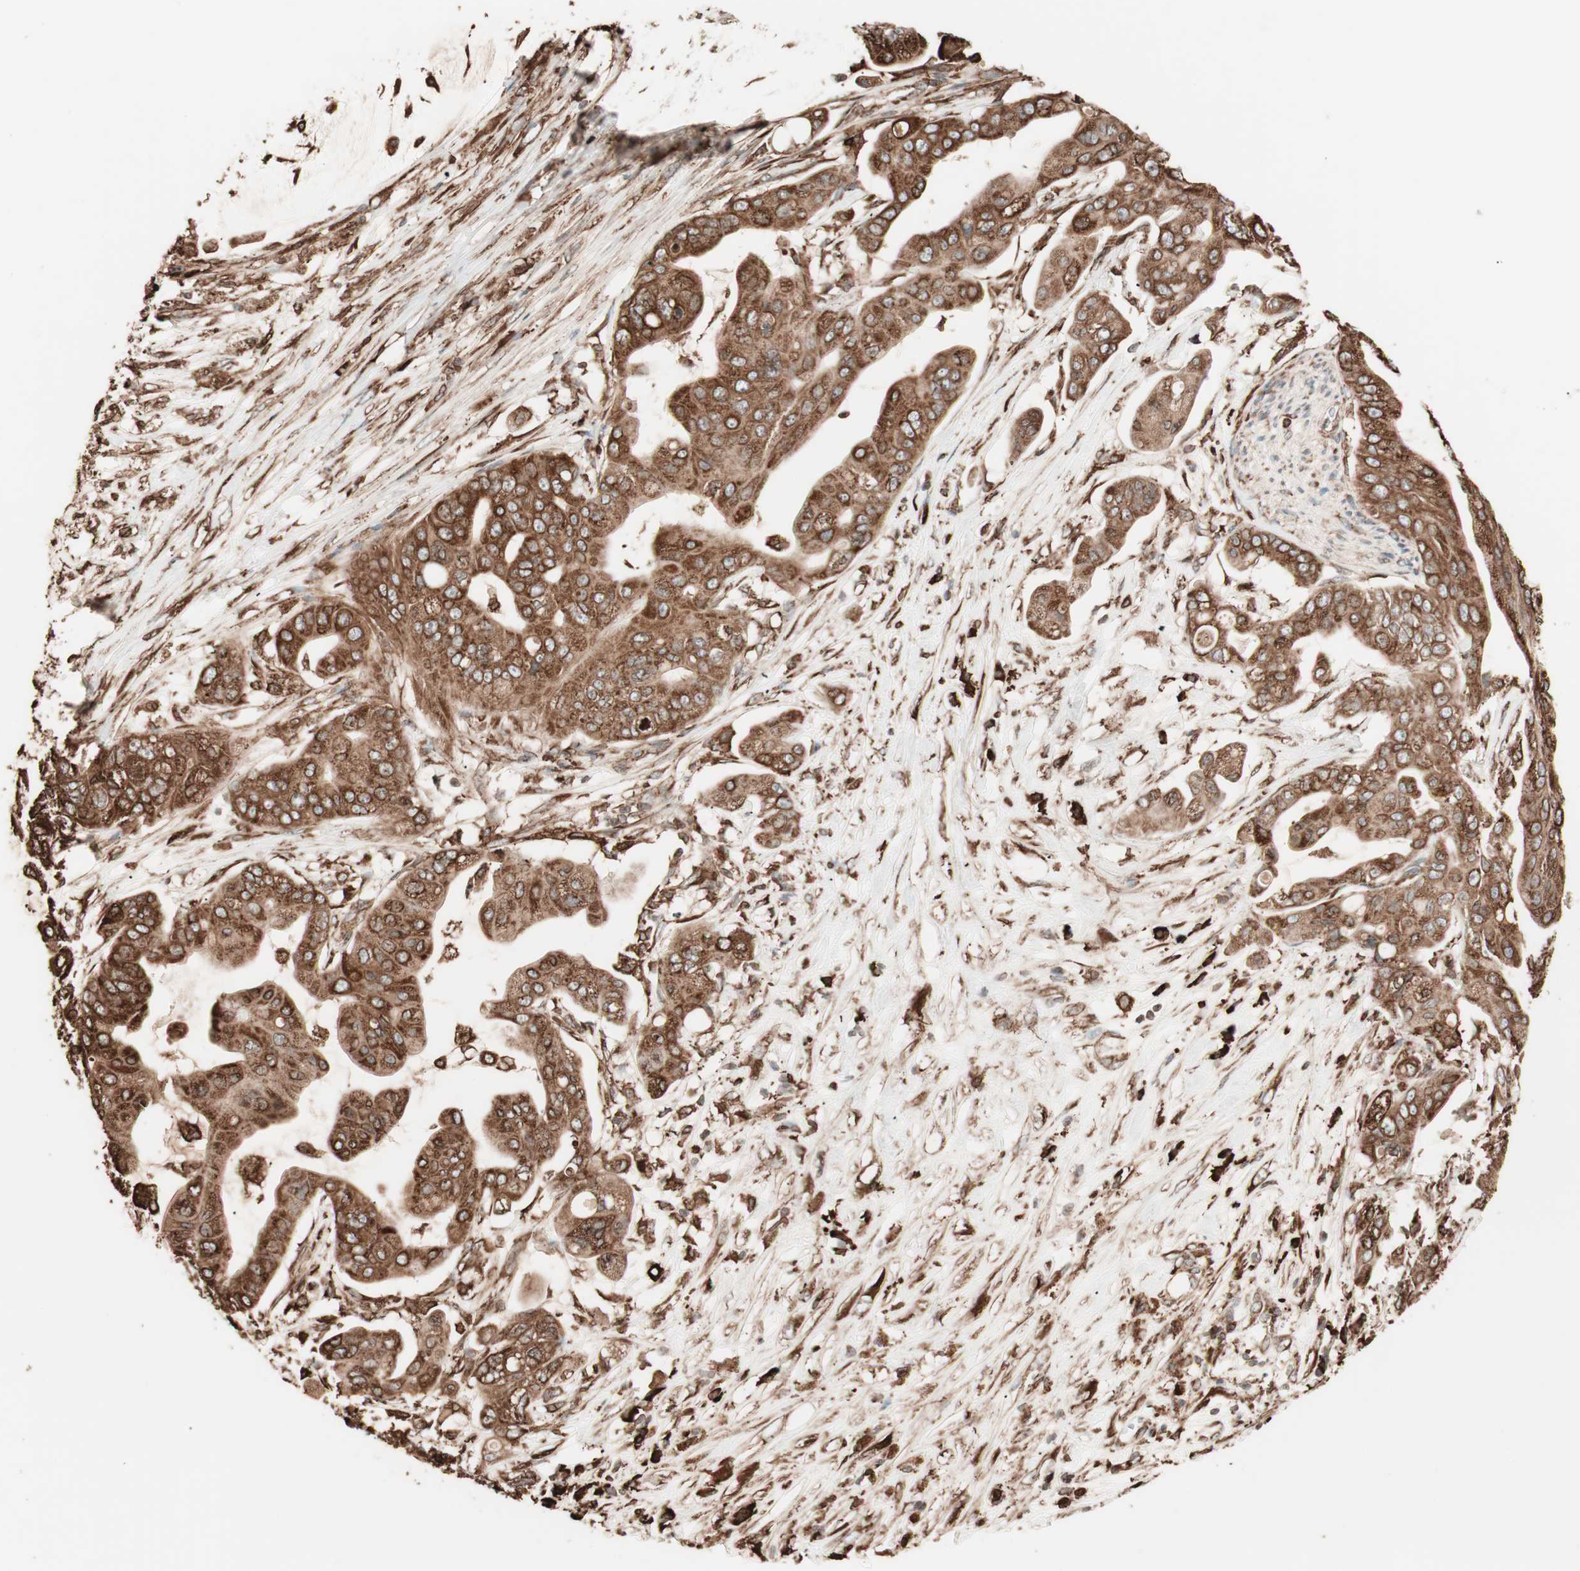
{"staining": {"intensity": "strong", "quantity": ">75%", "location": "cytoplasmic/membranous"}, "tissue": "pancreatic cancer", "cell_type": "Tumor cells", "image_type": "cancer", "snomed": [{"axis": "morphology", "description": "Adenocarcinoma, NOS"}, {"axis": "topography", "description": "Pancreas"}], "caption": "DAB (3,3'-diaminobenzidine) immunohistochemical staining of pancreatic adenocarcinoma shows strong cytoplasmic/membranous protein positivity in about >75% of tumor cells.", "gene": "VEGFA", "patient": {"sex": "female", "age": 75}}